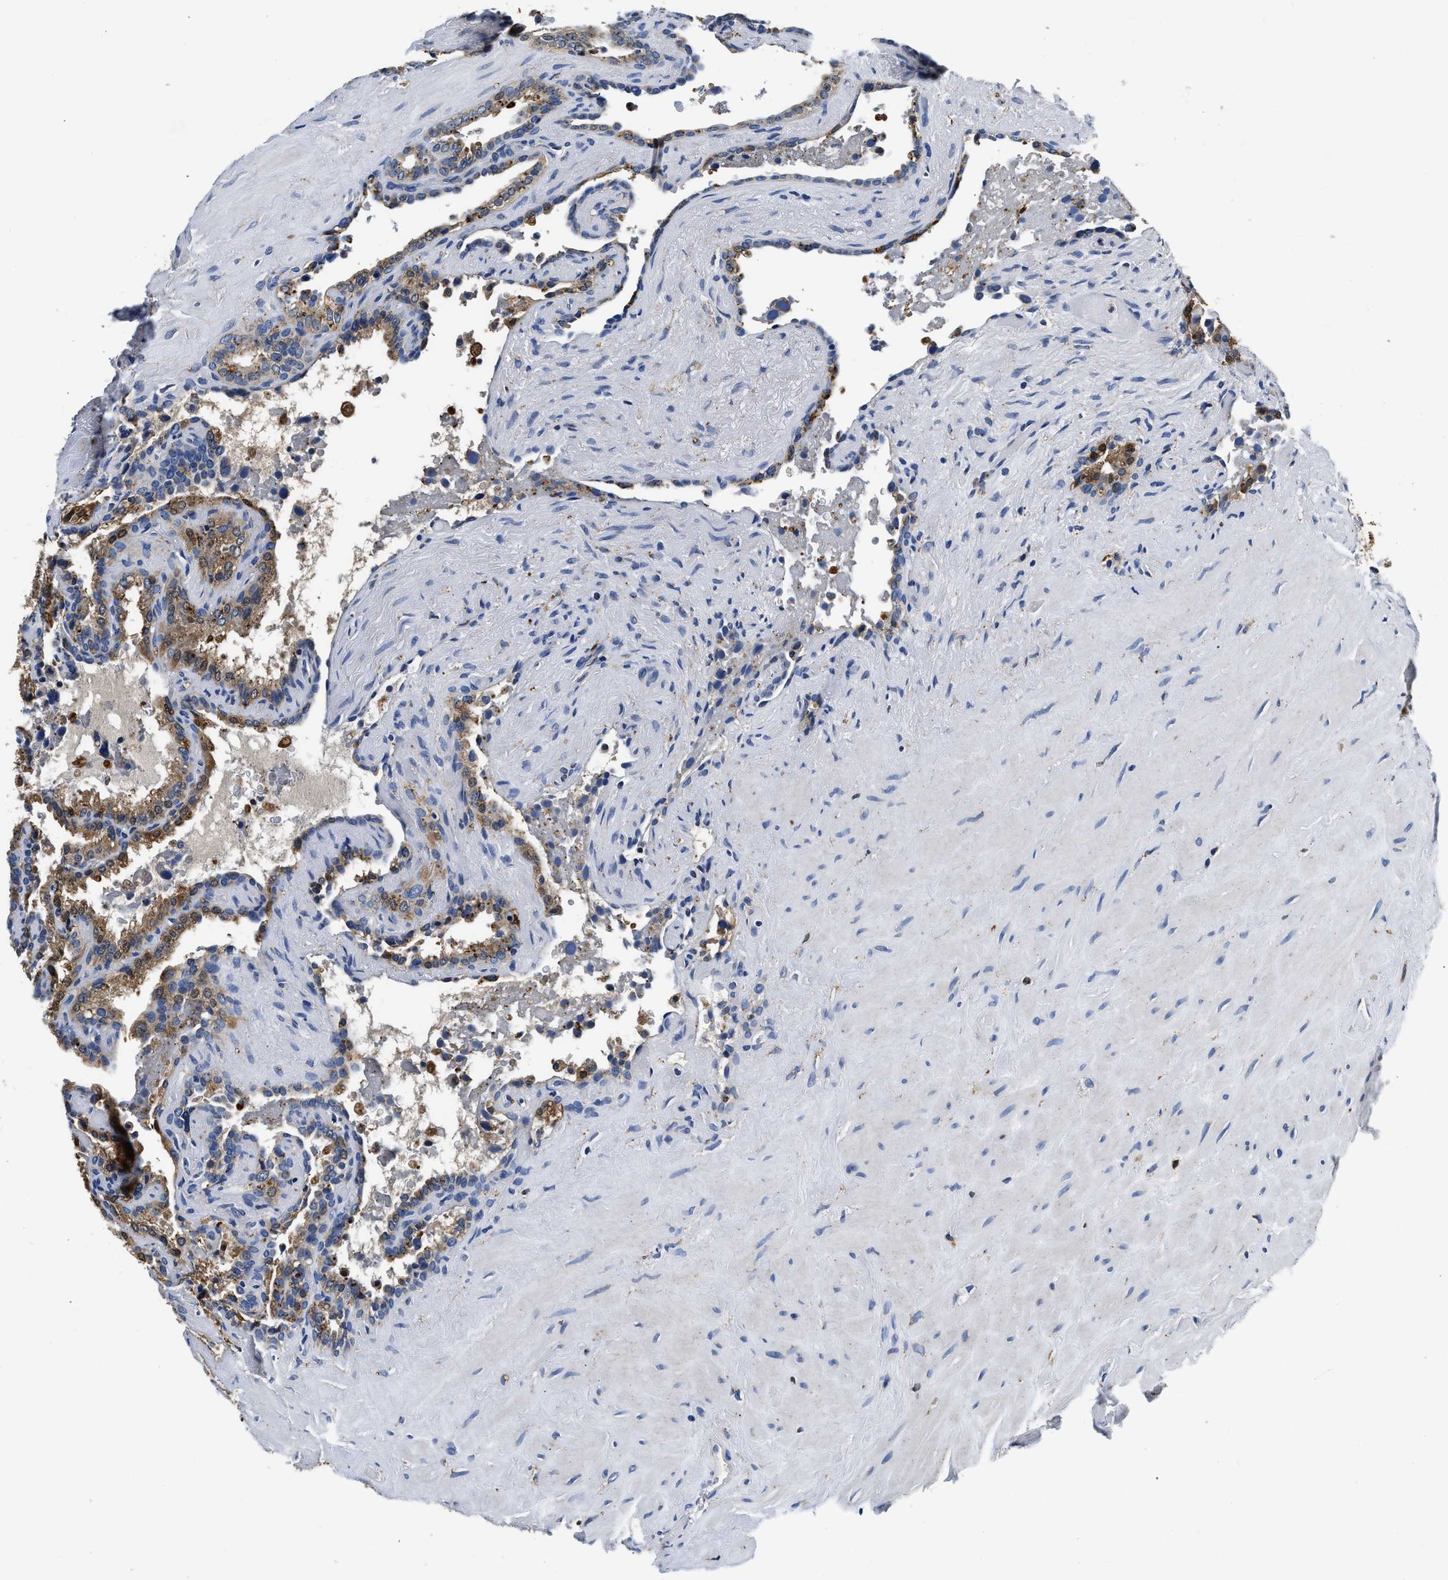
{"staining": {"intensity": "moderate", "quantity": "25%-75%", "location": "cytoplasmic/membranous"}, "tissue": "seminal vesicle", "cell_type": "Glandular cells", "image_type": "normal", "snomed": [{"axis": "morphology", "description": "Normal tissue, NOS"}, {"axis": "topography", "description": "Seminal veicle"}], "caption": "IHC image of benign seminal vesicle: seminal vesicle stained using immunohistochemistry (IHC) displays medium levels of moderate protein expression localized specifically in the cytoplasmic/membranous of glandular cells, appearing as a cytoplasmic/membranous brown color.", "gene": "GRN", "patient": {"sex": "male", "age": 68}}